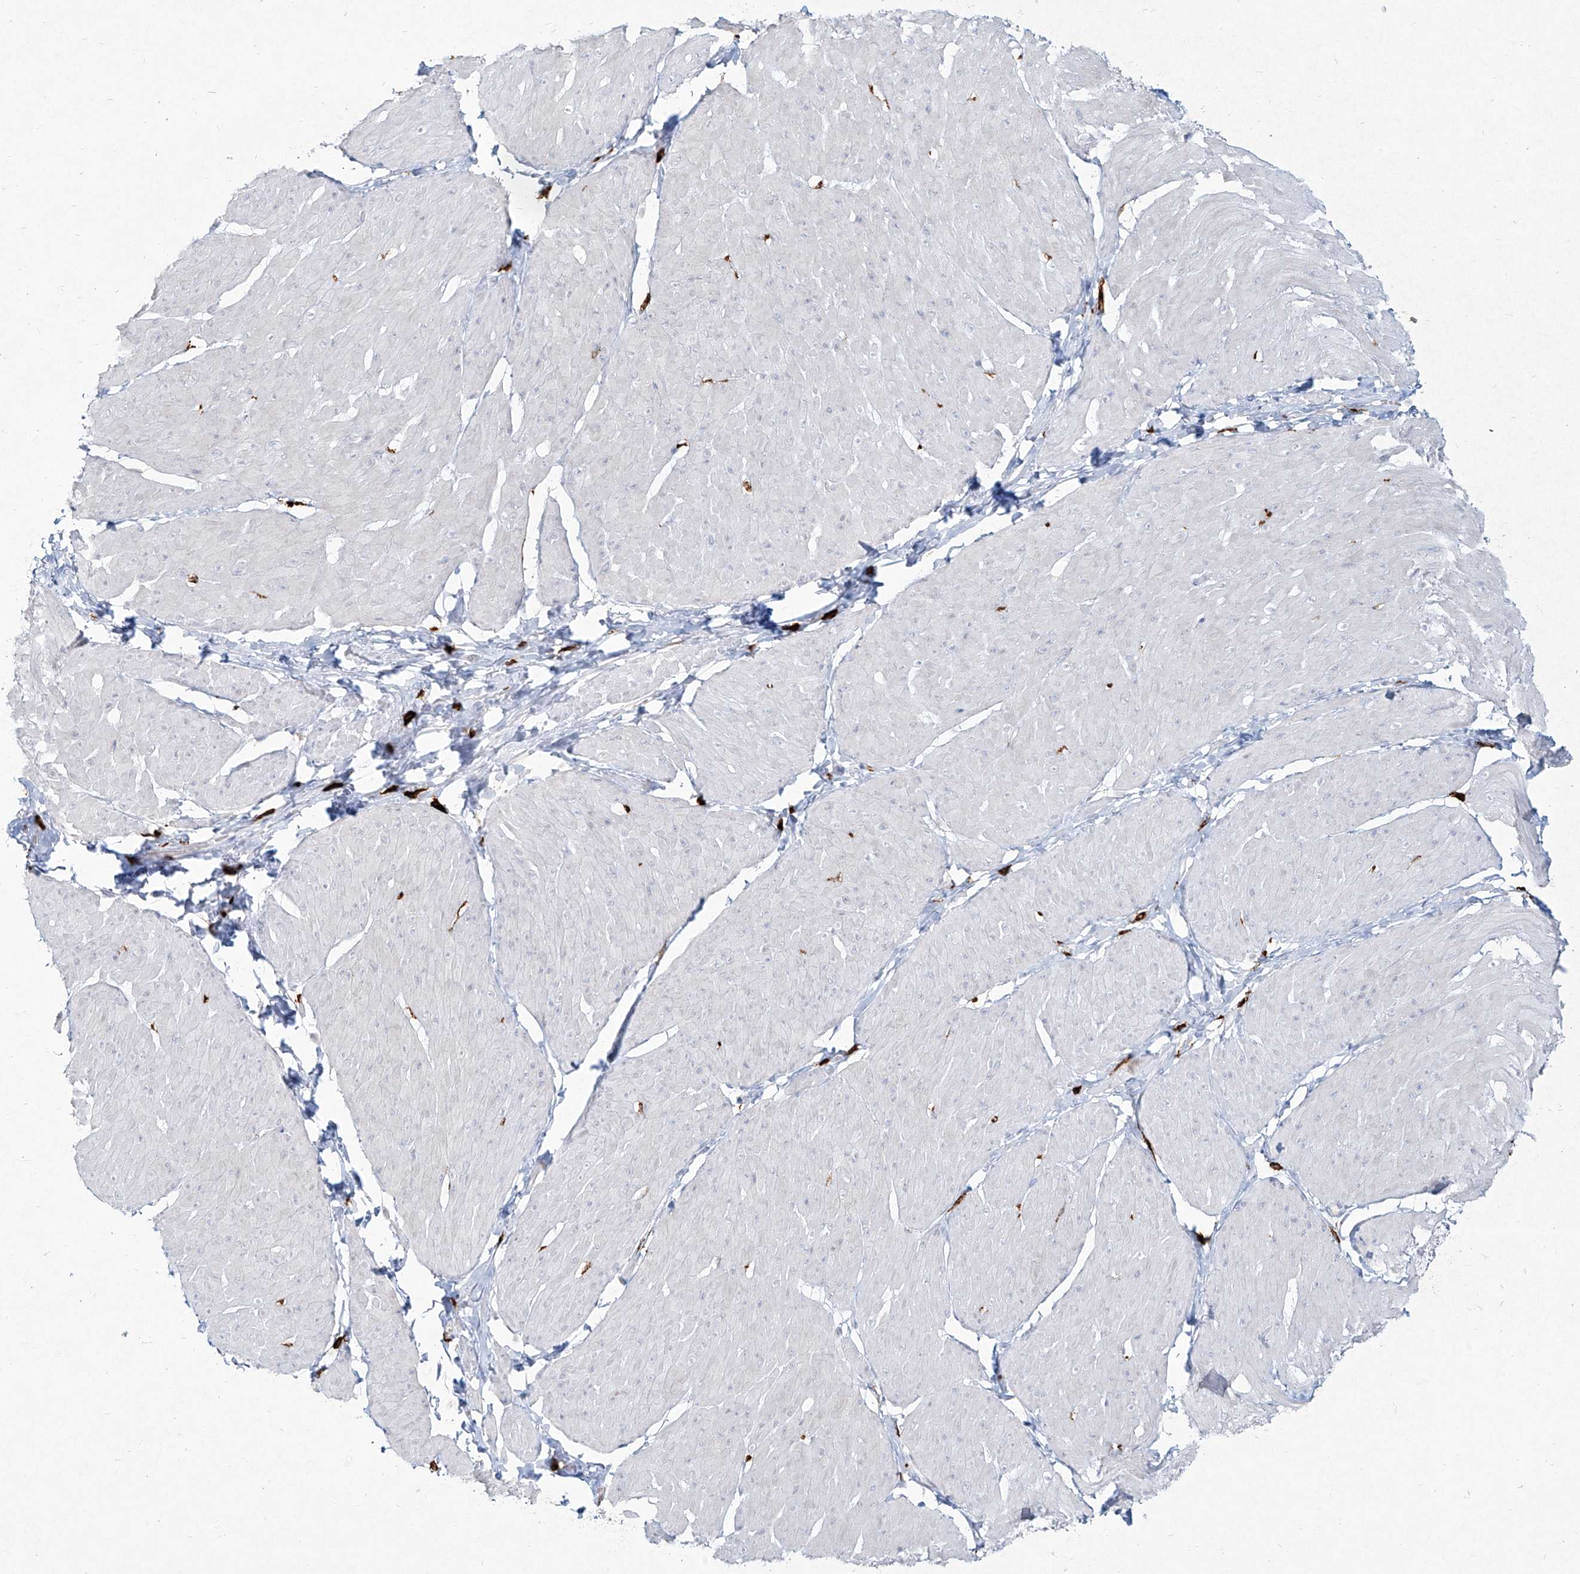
{"staining": {"intensity": "negative", "quantity": "none", "location": "none"}, "tissue": "smooth muscle", "cell_type": "Smooth muscle cells", "image_type": "normal", "snomed": [{"axis": "morphology", "description": "Urothelial carcinoma, High grade"}, {"axis": "topography", "description": "Urinary bladder"}], "caption": "A histopathology image of smooth muscle stained for a protein reveals no brown staining in smooth muscle cells. The staining is performed using DAB (3,3'-diaminobenzidine) brown chromogen with nuclei counter-stained in using hematoxylin.", "gene": "CD209", "patient": {"sex": "male", "age": 46}}